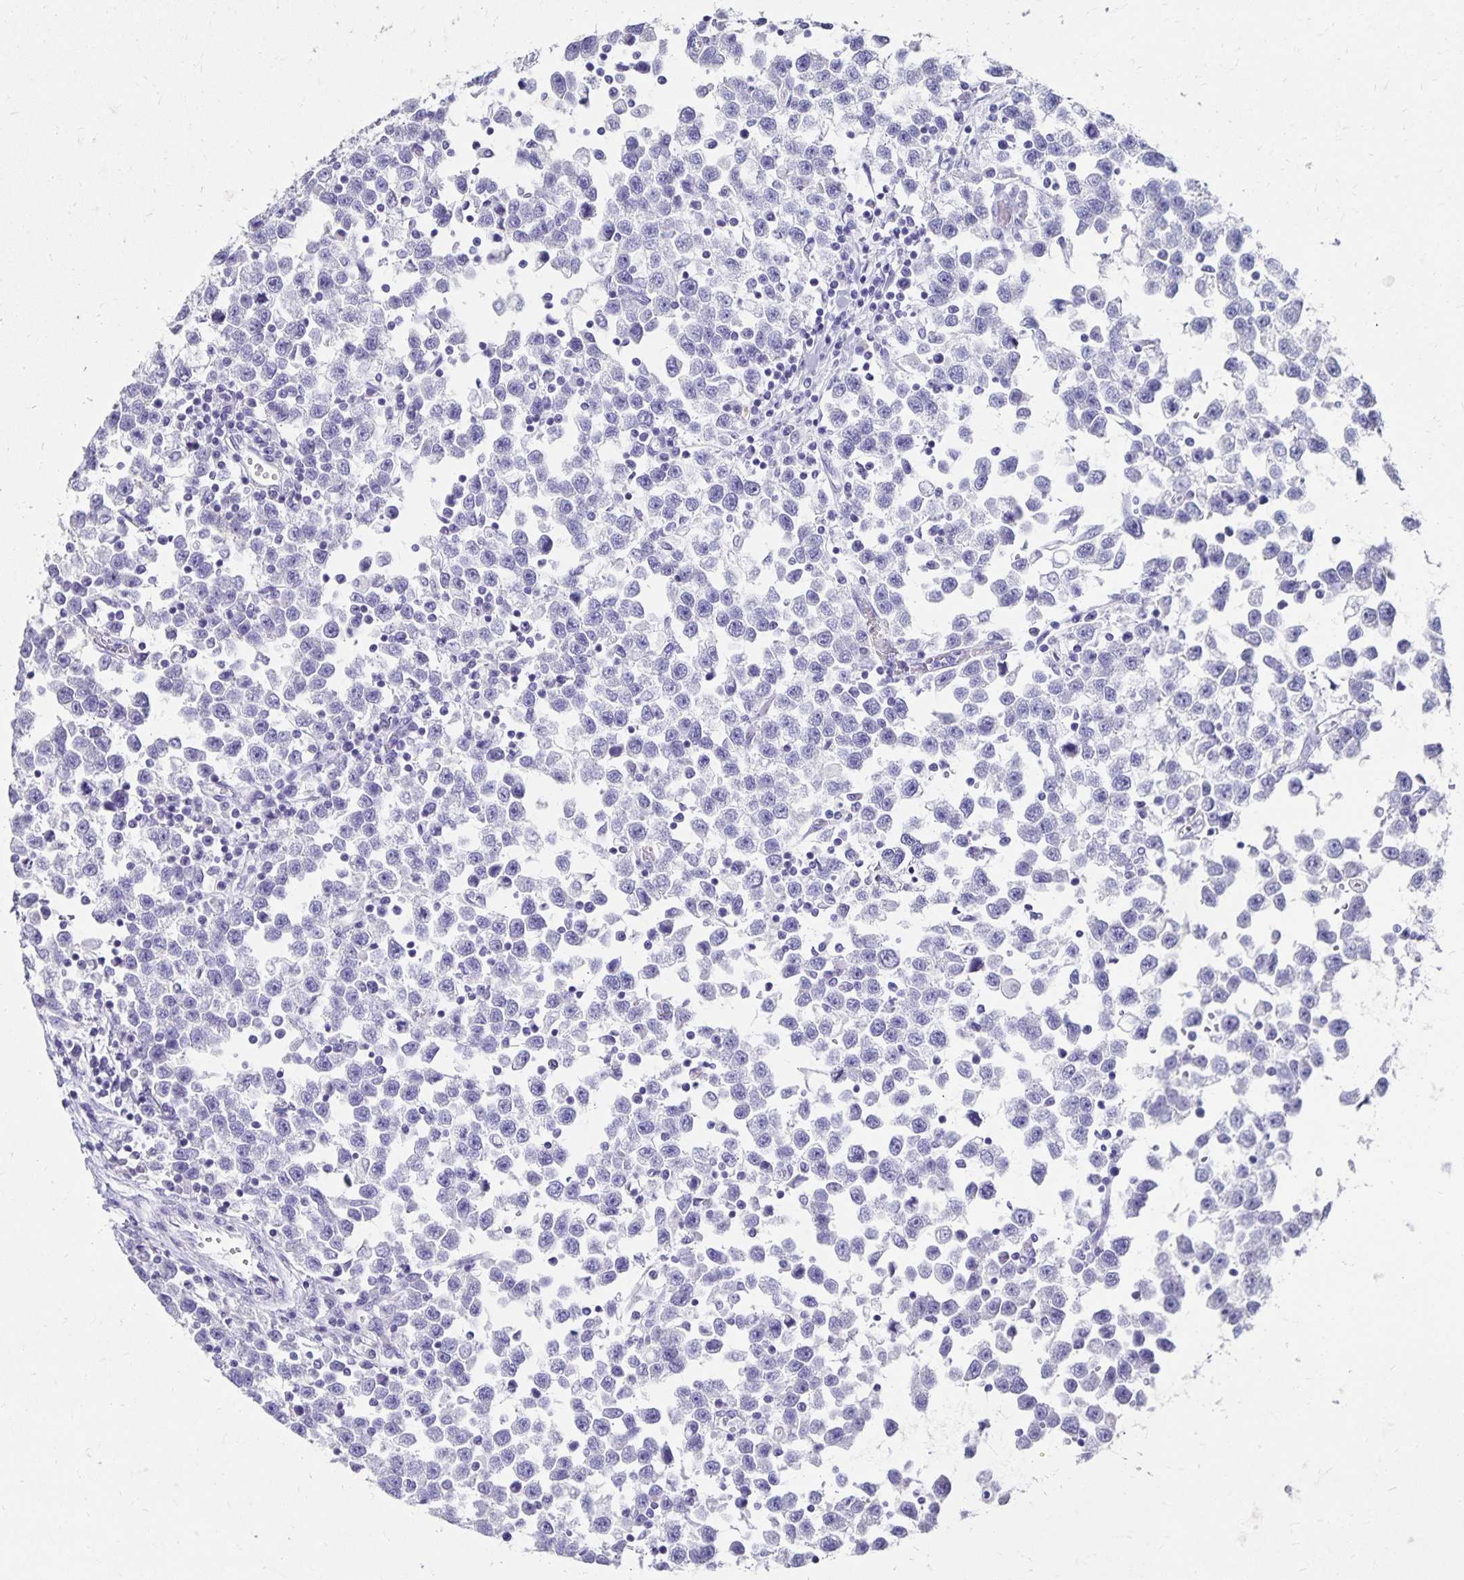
{"staining": {"intensity": "negative", "quantity": "none", "location": "none"}, "tissue": "testis cancer", "cell_type": "Tumor cells", "image_type": "cancer", "snomed": [{"axis": "morphology", "description": "Seminoma, NOS"}, {"axis": "topography", "description": "Testis"}], "caption": "DAB immunohistochemical staining of human seminoma (testis) demonstrates no significant positivity in tumor cells.", "gene": "DYNLT4", "patient": {"sex": "male", "age": 34}}